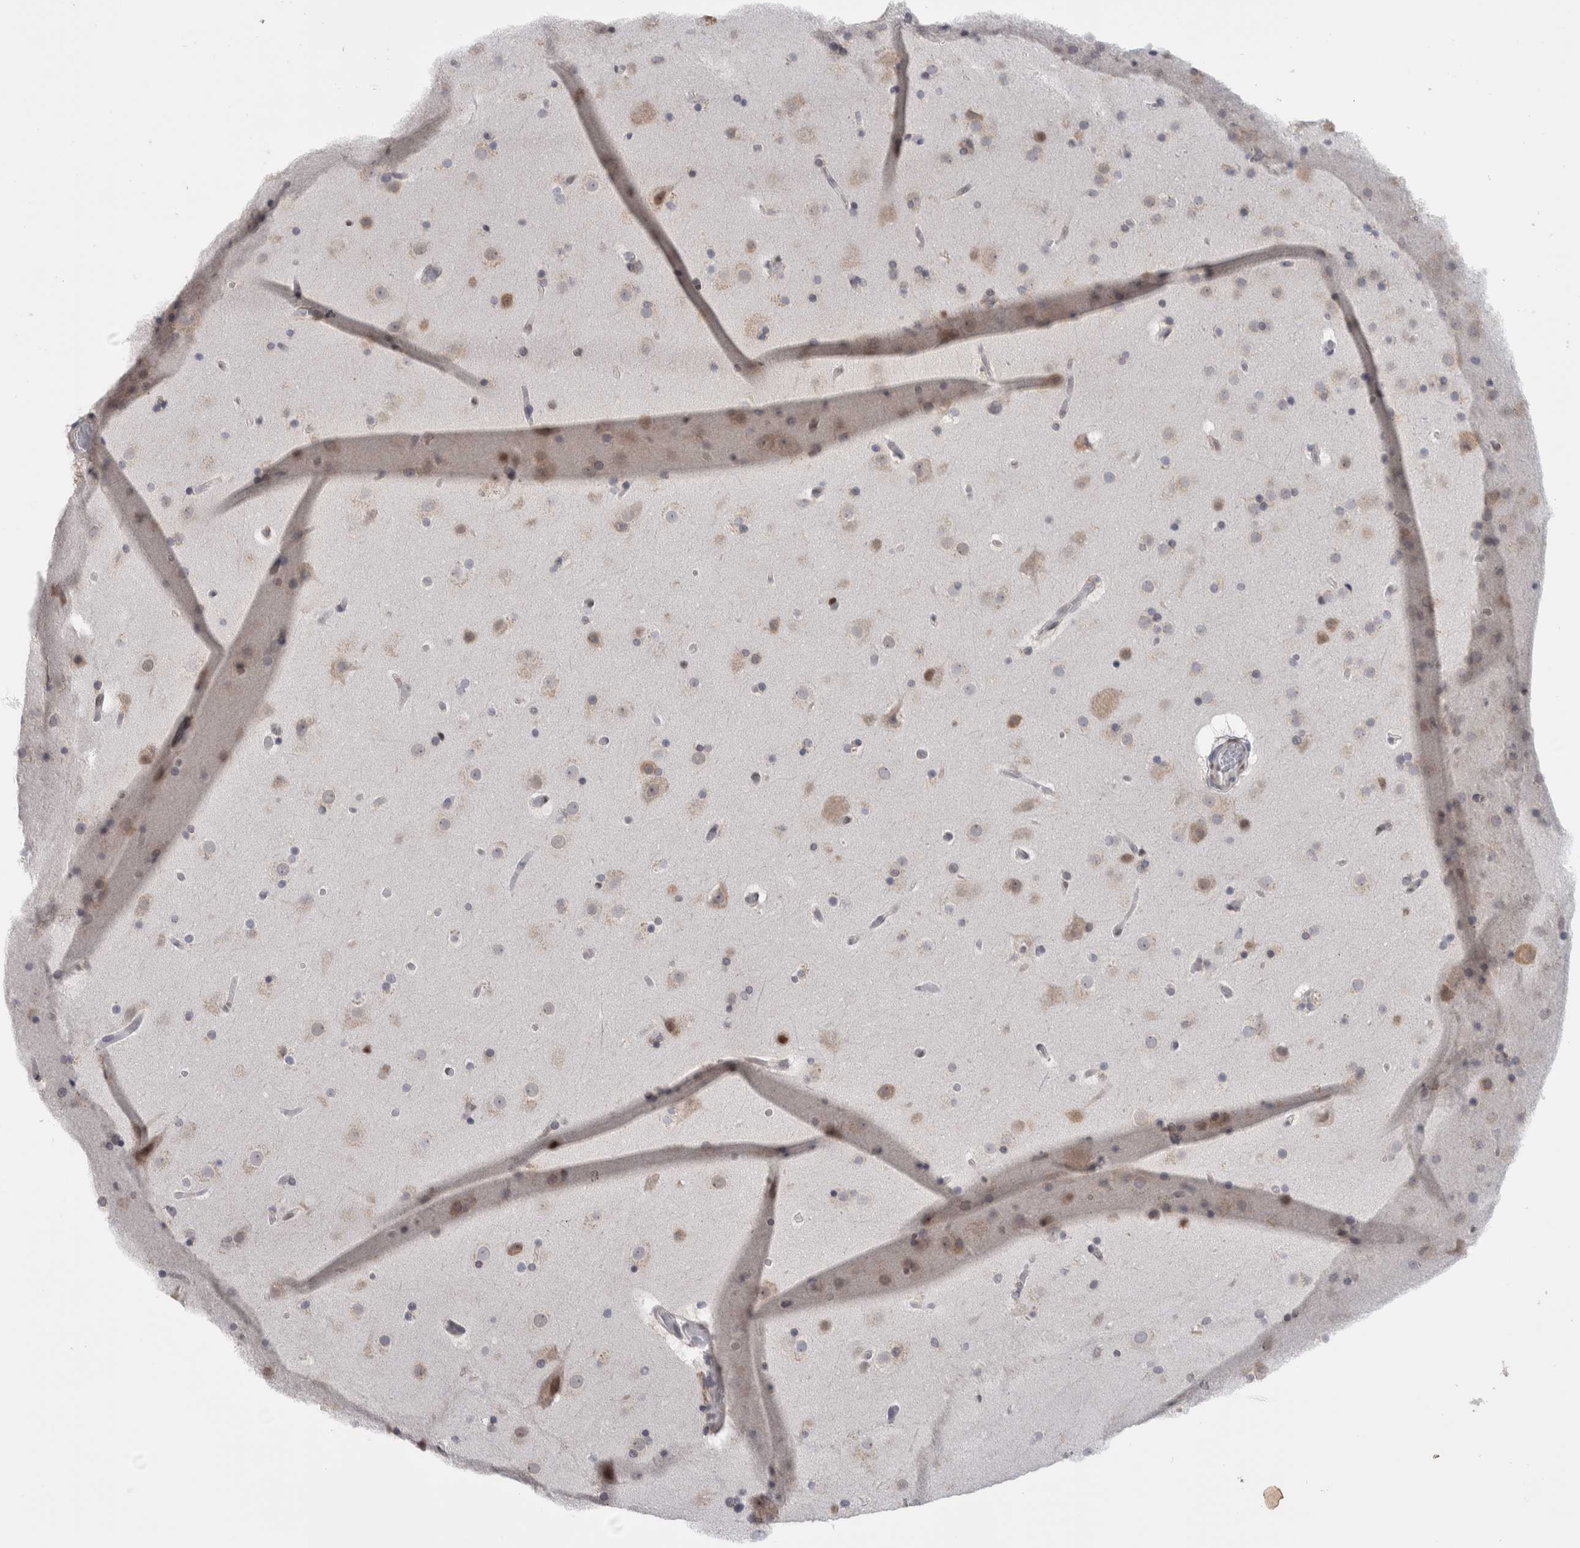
{"staining": {"intensity": "negative", "quantity": "none", "location": "none"}, "tissue": "cerebral cortex", "cell_type": "Endothelial cells", "image_type": "normal", "snomed": [{"axis": "morphology", "description": "Normal tissue, NOS"}, {"axis": "topography", "description": "Cerebral cortex"}], "caption": "This is a micrograph of immunohistochemistry staining of normal cerebral cortex, which shows no positivity in endothelial cells.", "gene": "HEXIM2", "patient": {"sex": "male", "age": 57}}